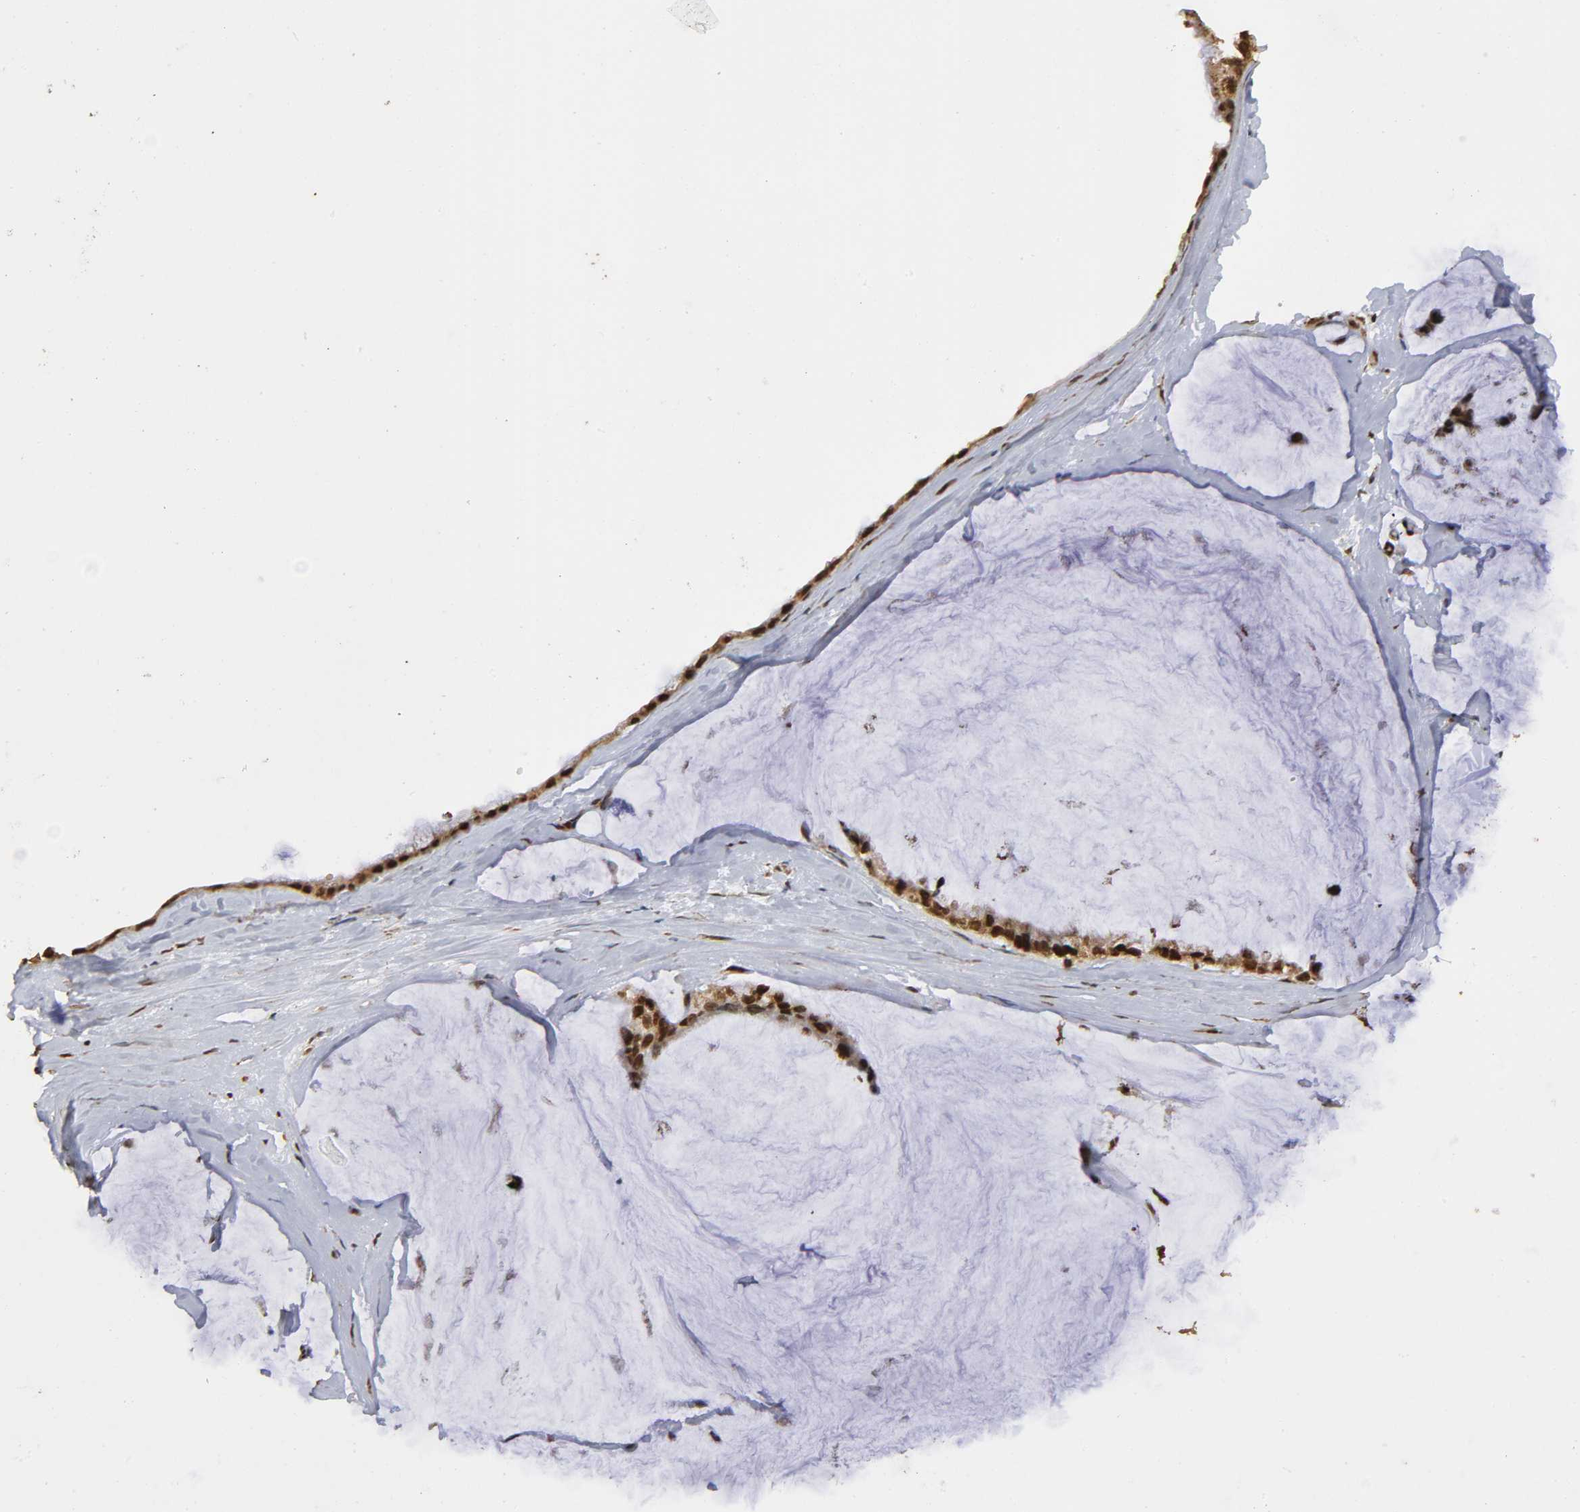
{"staining": {"intensity": "strong", "quantity": ">75%", "location": "cytoplasmic/membranous,nuclear"}, "tissue": "ovarian cancer", "cell_type": "Tumor cells", "image_type": "cancer", "snomed": [{"axis": "morphology", "description": "Cystadenocarcinoma, mucinous, NOS"}, {"axis": "topography", "description": "Ovary"}], "caption": "This image reveals immunohistochemistry (IHC) staining of ovarian mucinous cystadenocarcinoma, with high strong cytoplasmic/membranous and nuclear expression in approximately >75% of tumor cells.", "gene": "RNF122", "patient": {"sex": "female", "age": 39}}